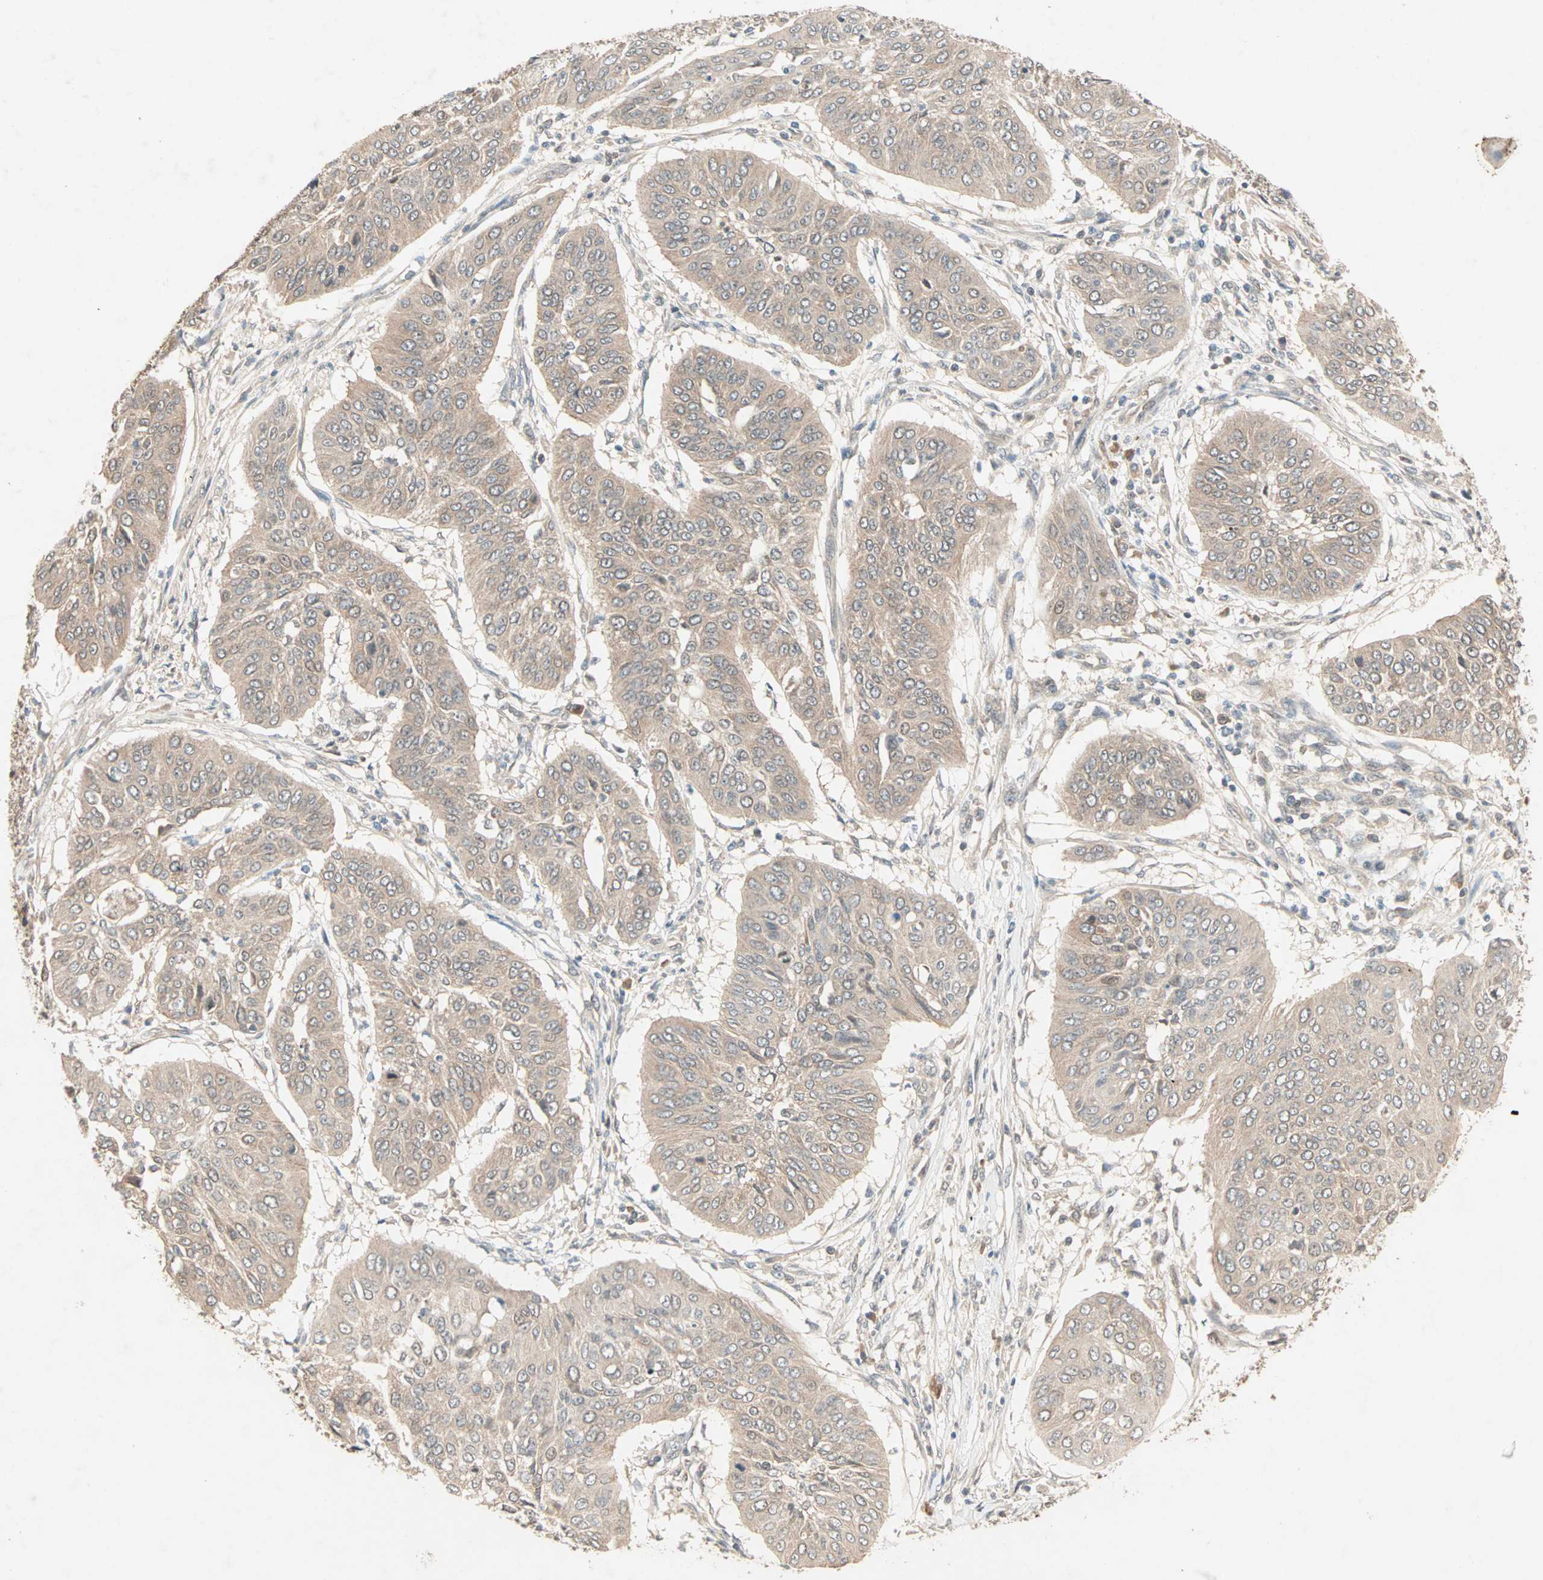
{"staining": {"intensity": "weak", "quantity": ">75%", "location": "cytoplasmic/membranous"}, "tissue": "cervical cancer", "cell_type": "Tumor cells", "image_type": "cancer", "snomed": [{"axis": "morphology", "description": "Normal tissue, NOS"}, {"axis": "morphology", "description": "Squamous cell carcinoma, NOS"}, {"axis": "topography", "description": "Cervix"}], "caption": "Weak cytoplasmic/membranous expression for a protein is appreciated in approximately >75% of tumor cells of cervical squamous cell carcinoma using immunohistochemistry.", "gene": "TTF2", "patient": {"sex": "female", "age": 39}}